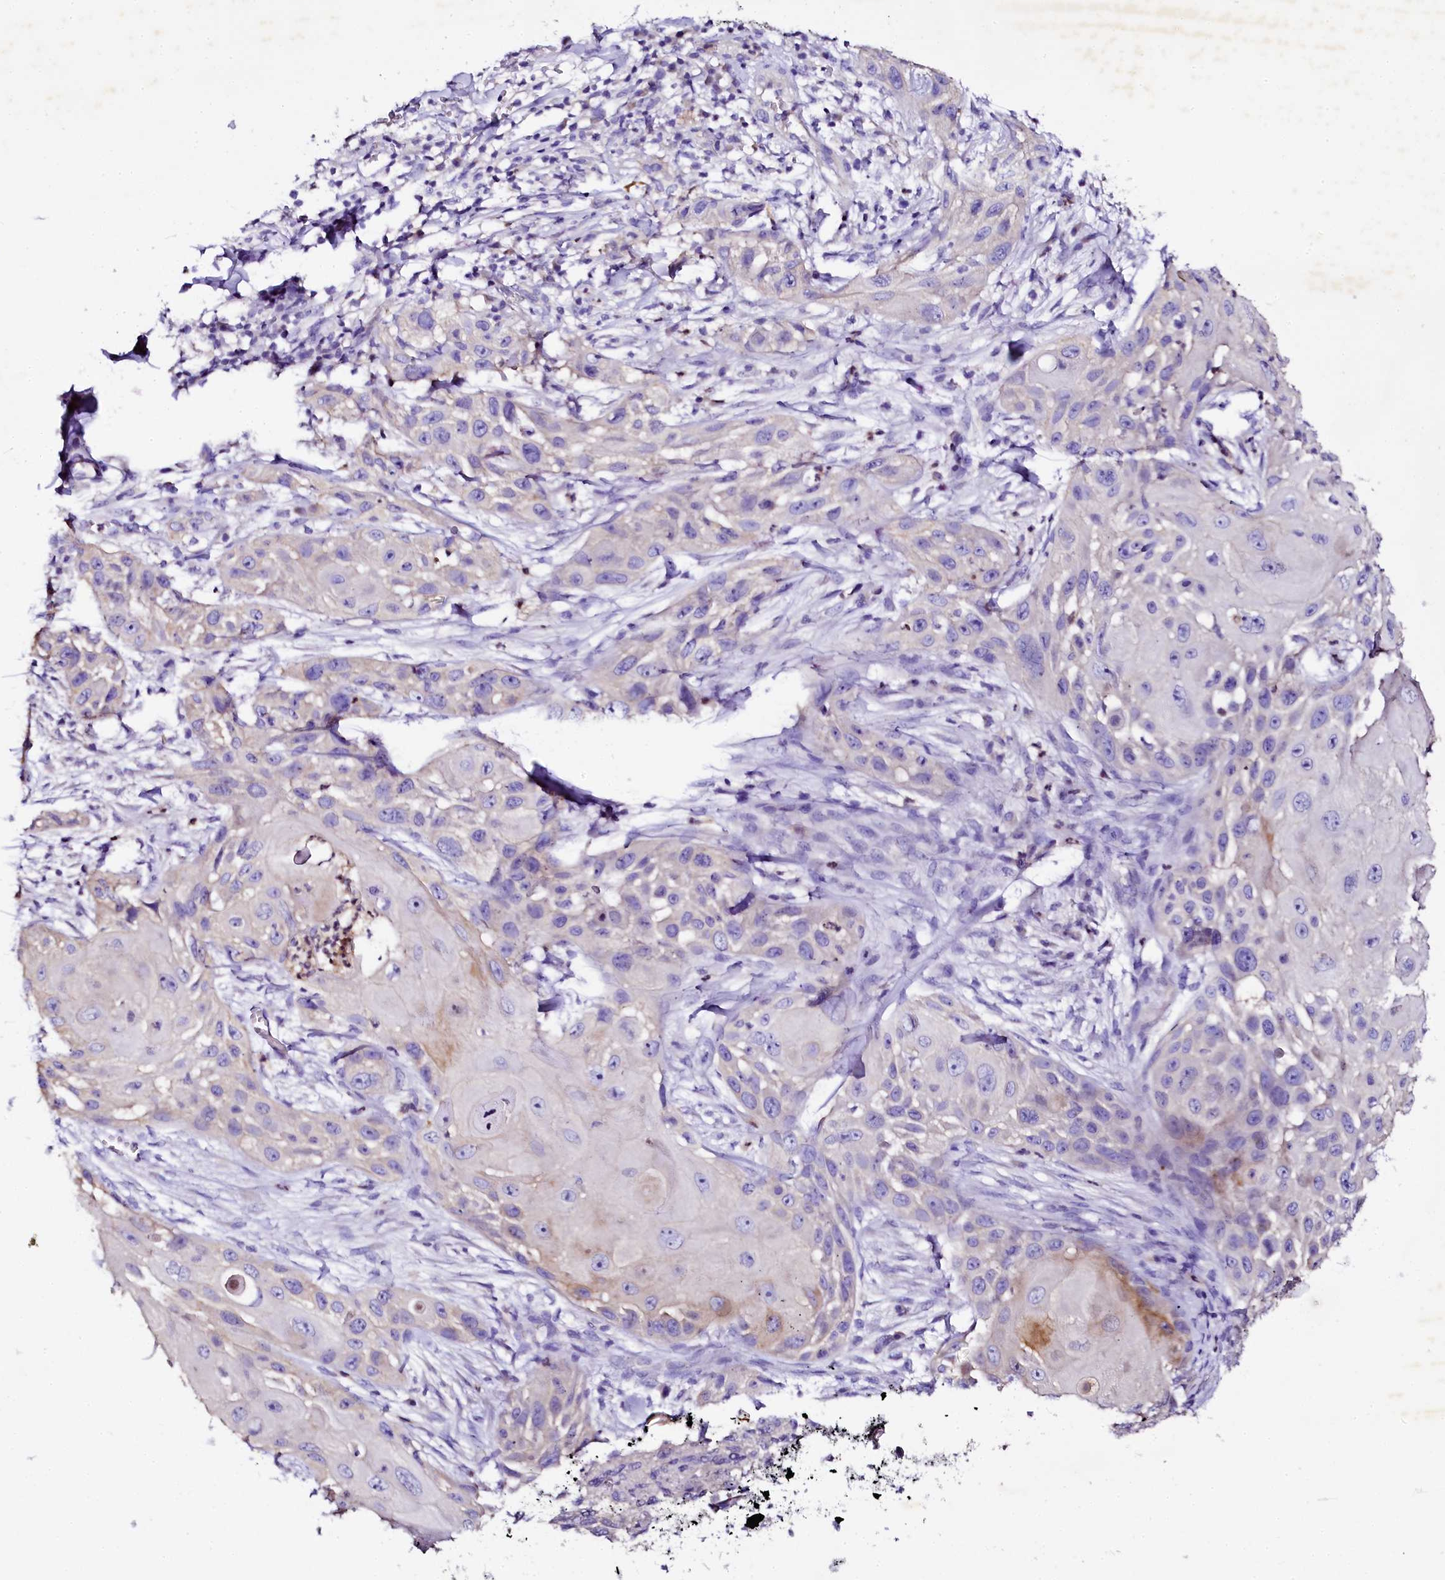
{"staining": {"intensity": "negative", "quantity": "none", "location": "none"}, "tissue": "skin cancer", "cell_type": "Tumor cells", "image_type": "cancer", "snomed": [{"axis": "morphology", "description": "Squamous cell carcinoma, NOS"}, {"axis": "topography", "description": "Skin"}], "caption": "The histopathology image shows no significant expression in tumor cells of skin cancer (squamous cell carcinoma).", "gene": "NAA16", "patient": {"sex": "female", "age": 44}}